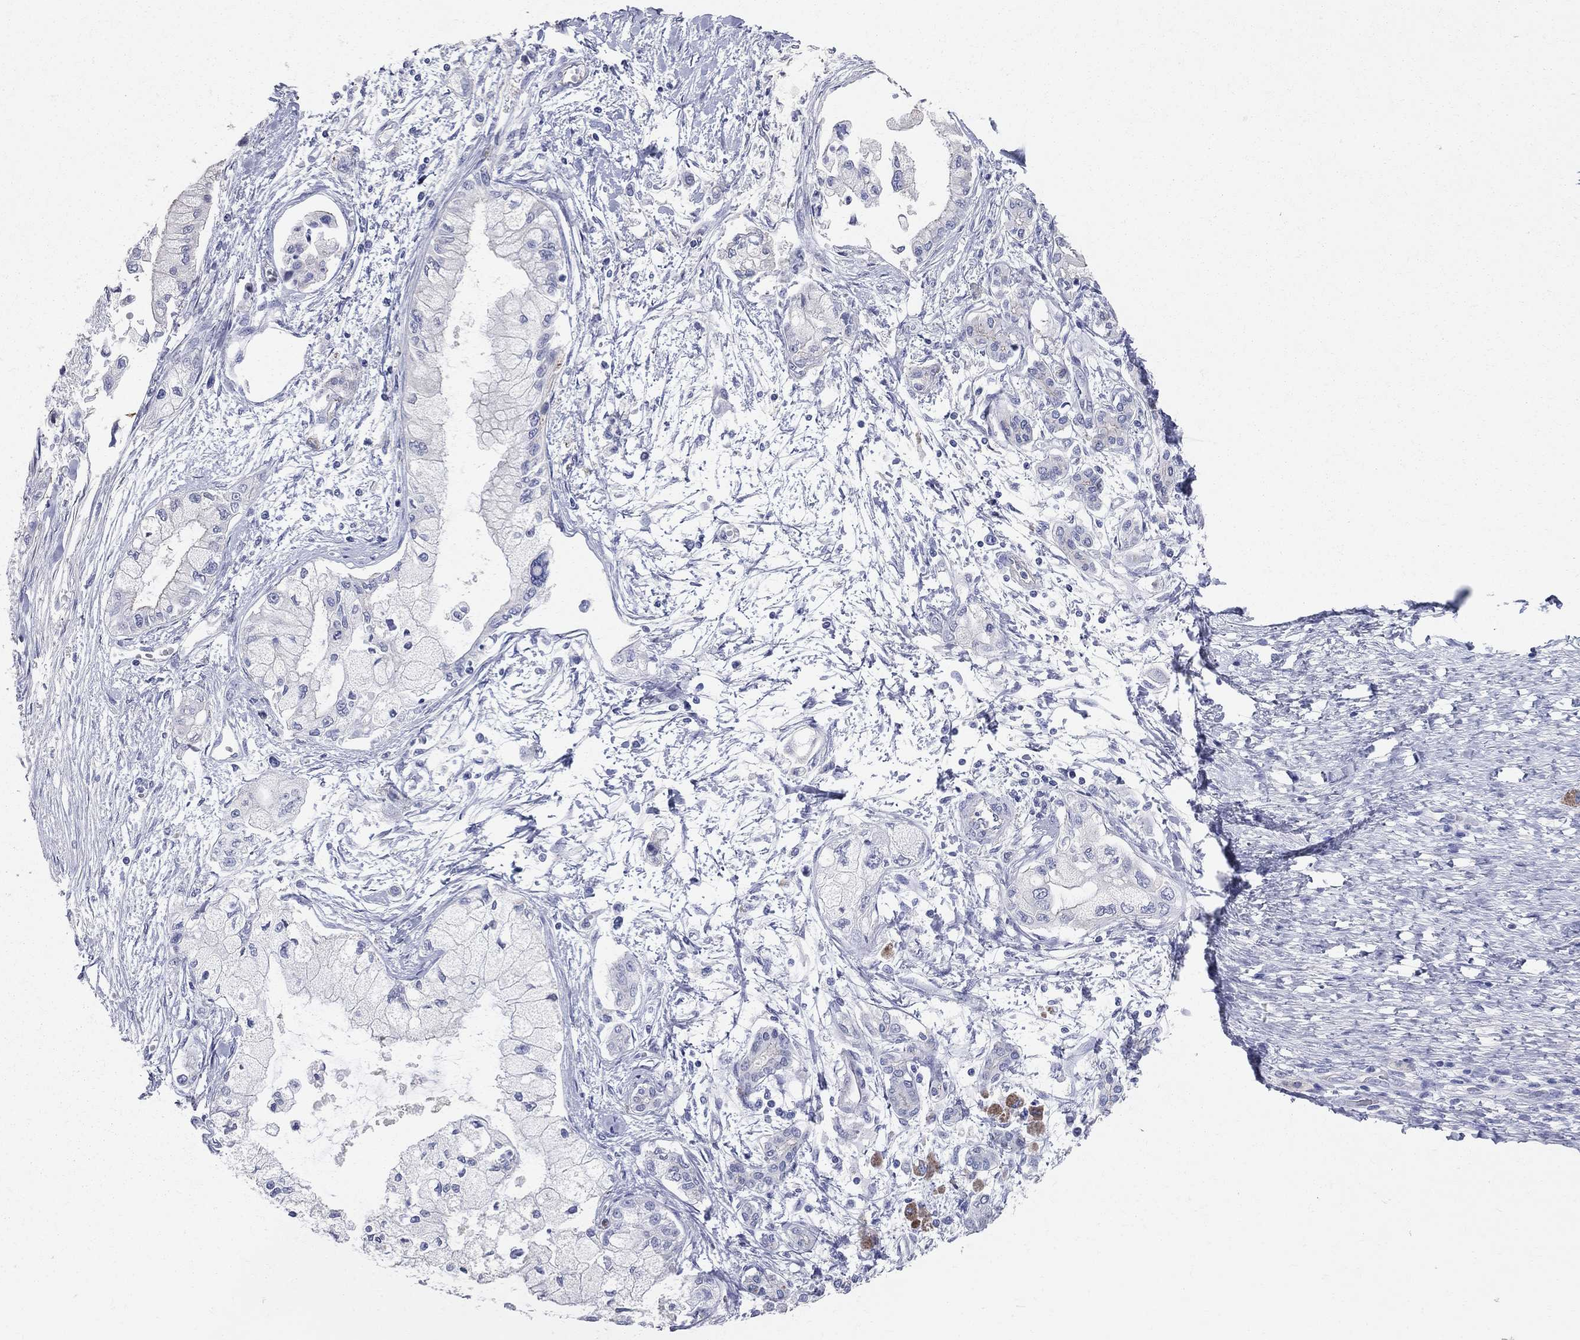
{"staining": {"intensity": "negative", "quantity": "none", "location": "none"}, "tissue": "pancreatic cancer", "cell_type": "Tumor cells", "image_type": "cancer", "snomed": [{"axis": "morphology", "description": "Adenocarcinoma, NOS"}, {"axis": "topography", "description": "Pancreas"}], "caption": "High power microscopy micrograph of an immunohistochemistry image of pancreatic cancer (adenocarcinoma), revealing no significant staining in tumor cells.", "gene": "AOX1", "patient": {"sex": "male", "age": 54}}